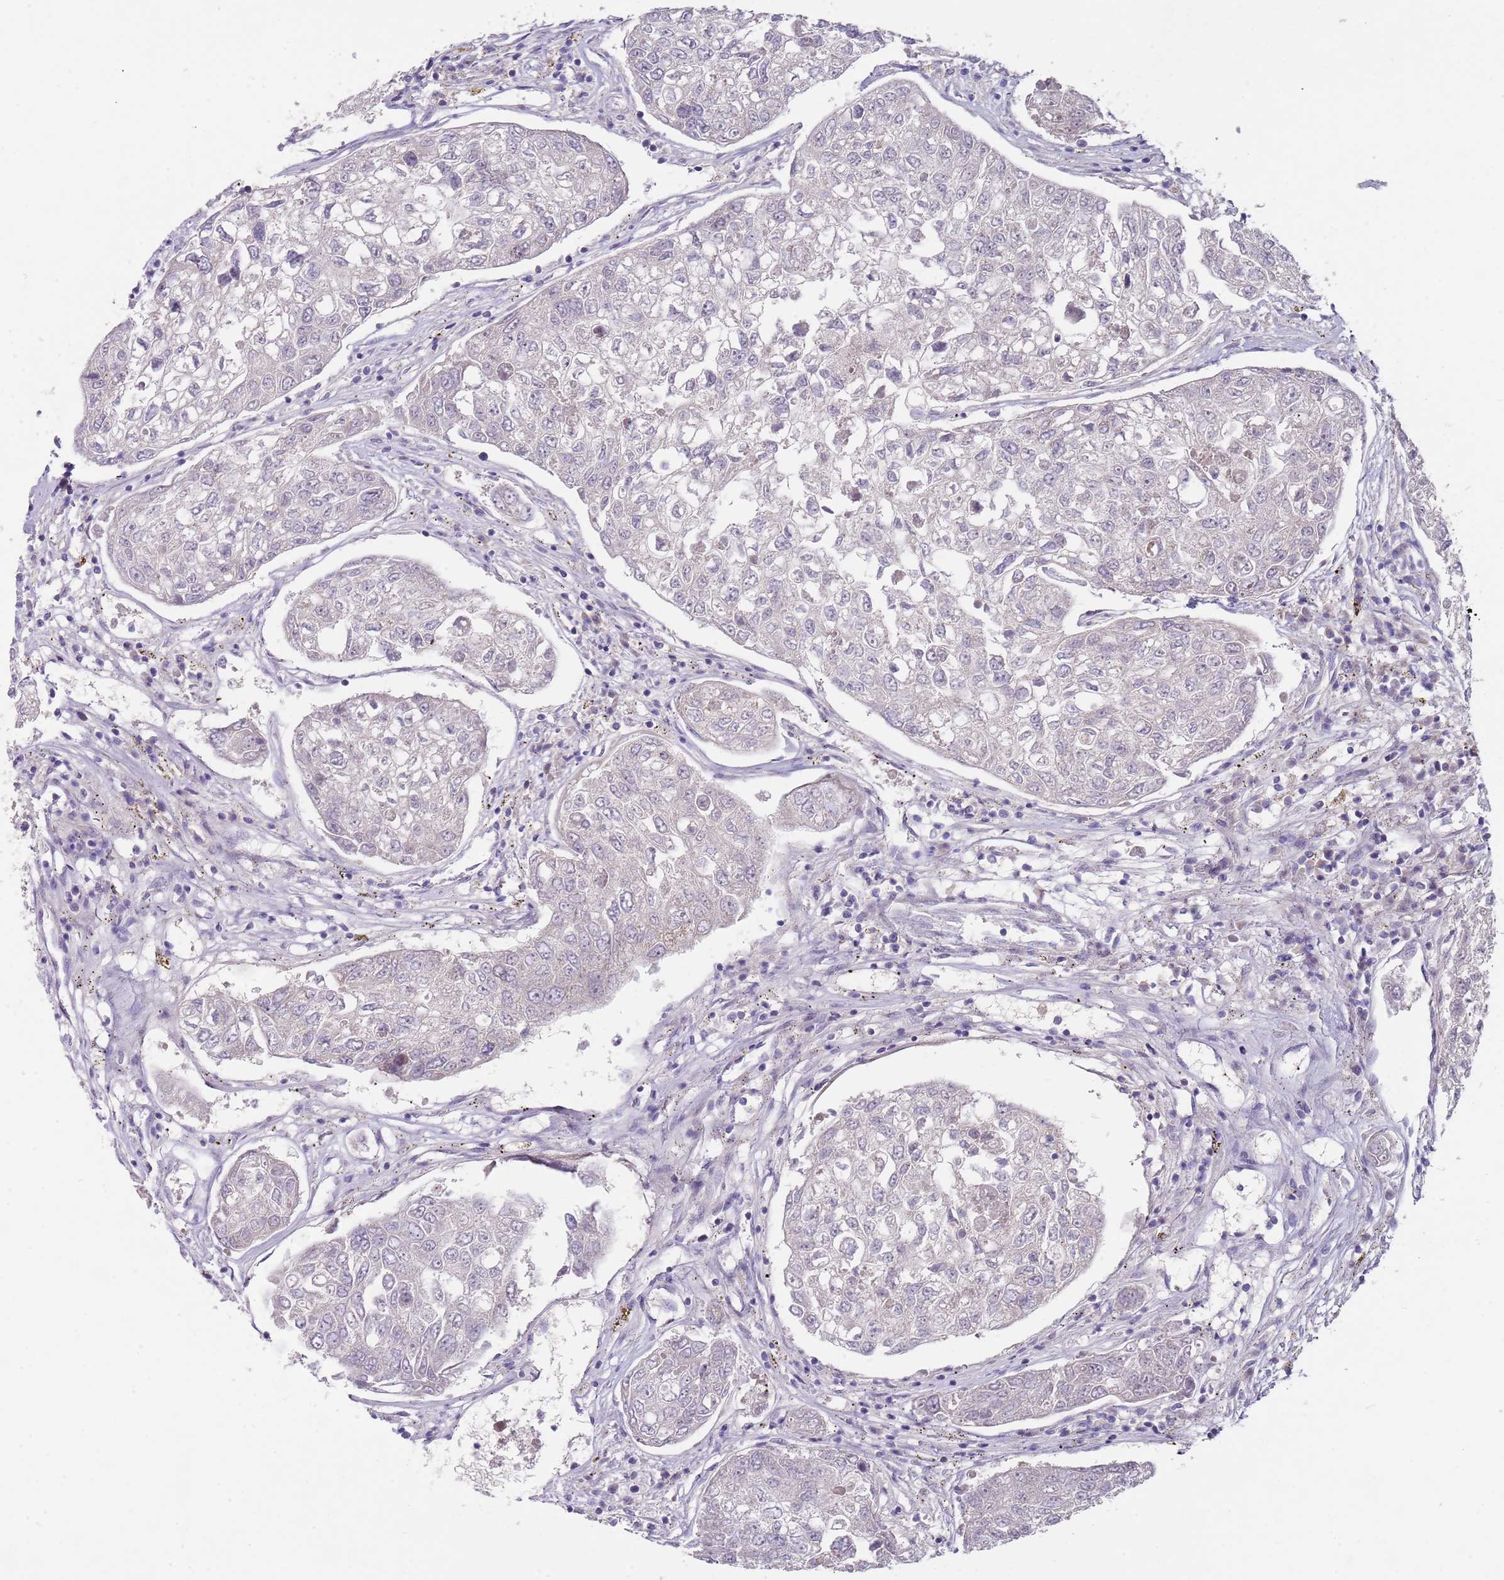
{"staining": {"intensity": "negative", "quantity": "none", "location": "none"}, "tissue": "urothelial cancer", "cell_type": "Tumor cells", "image_type": "cancer", "snomed": [{"axis": "morphology", "description": "Urothelial carcinoma, High grade"}, {"axis": "topography", "description": "Lymph node"}, {"axis": "topography", "description": "Urinary bladder"}], "caption": "The photomicrograph exhibits no staining of tumor cells in urothelial cancer.", "gene": "PRAC1", "patient": {"sex": "male", "age": 51}}